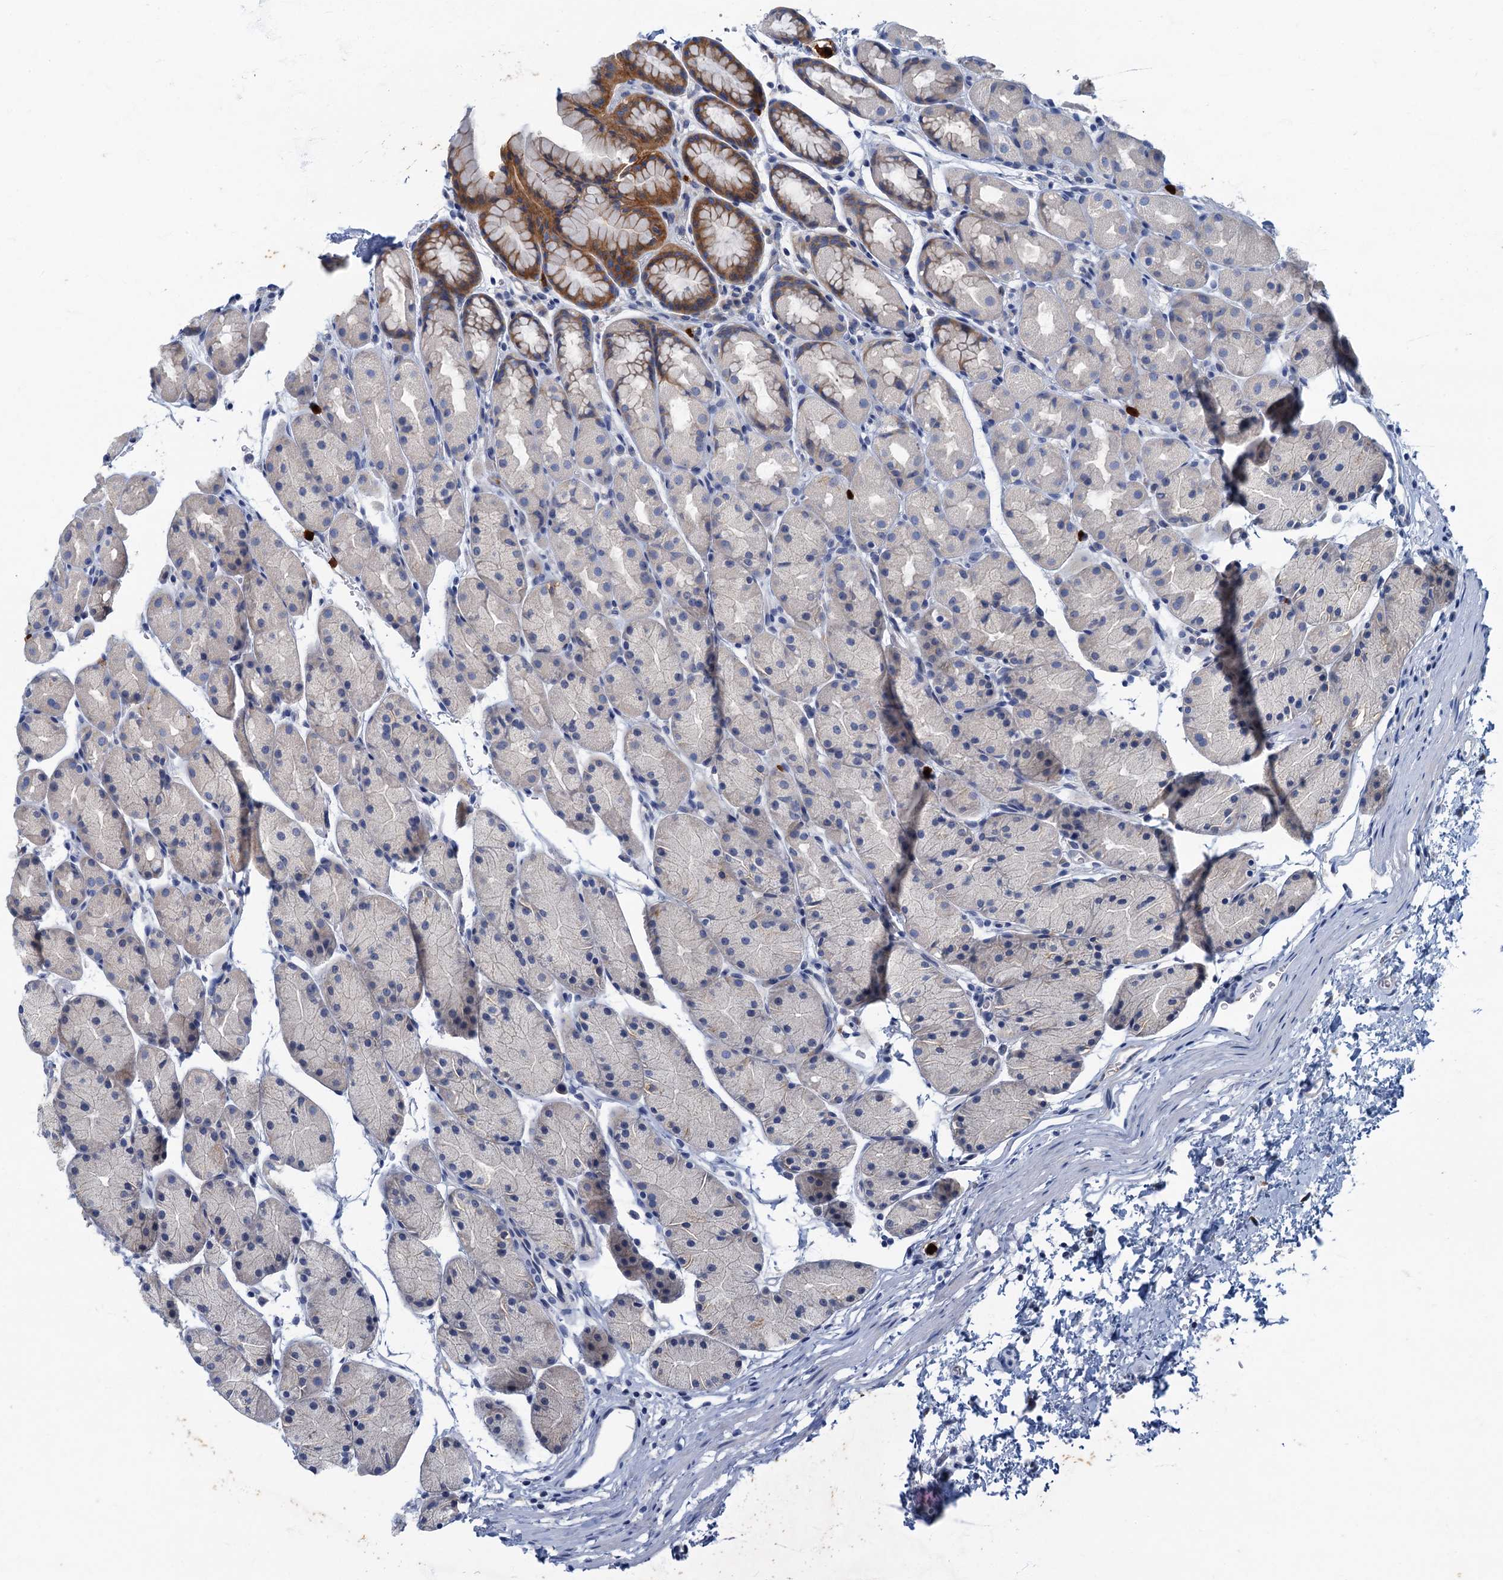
{"staining": {"intensity": "moderate", "quantity": "<25%", "location": "cytoplasmic/membranous"}, "tissue": "stomach", "cell_type": "Glandular cells", "image_type": "normal", "snomed": [{"axis": "morphology", "description": "Normal tissue, NOS"}, {"axis": "topography", "description": "Stomach, upper"}, {"axis": "topography", "description": "Stomach"}], "caption": "Glandular cells show low levels of moderate cytoplasmic/membranous staining in about <25% of cells in unremarkable human stomach. The protein is shown in brown color, while the nuclei are stained blue.", "gene": "ANKDD1A", "patient": {"sex": "male", "age": 47}}